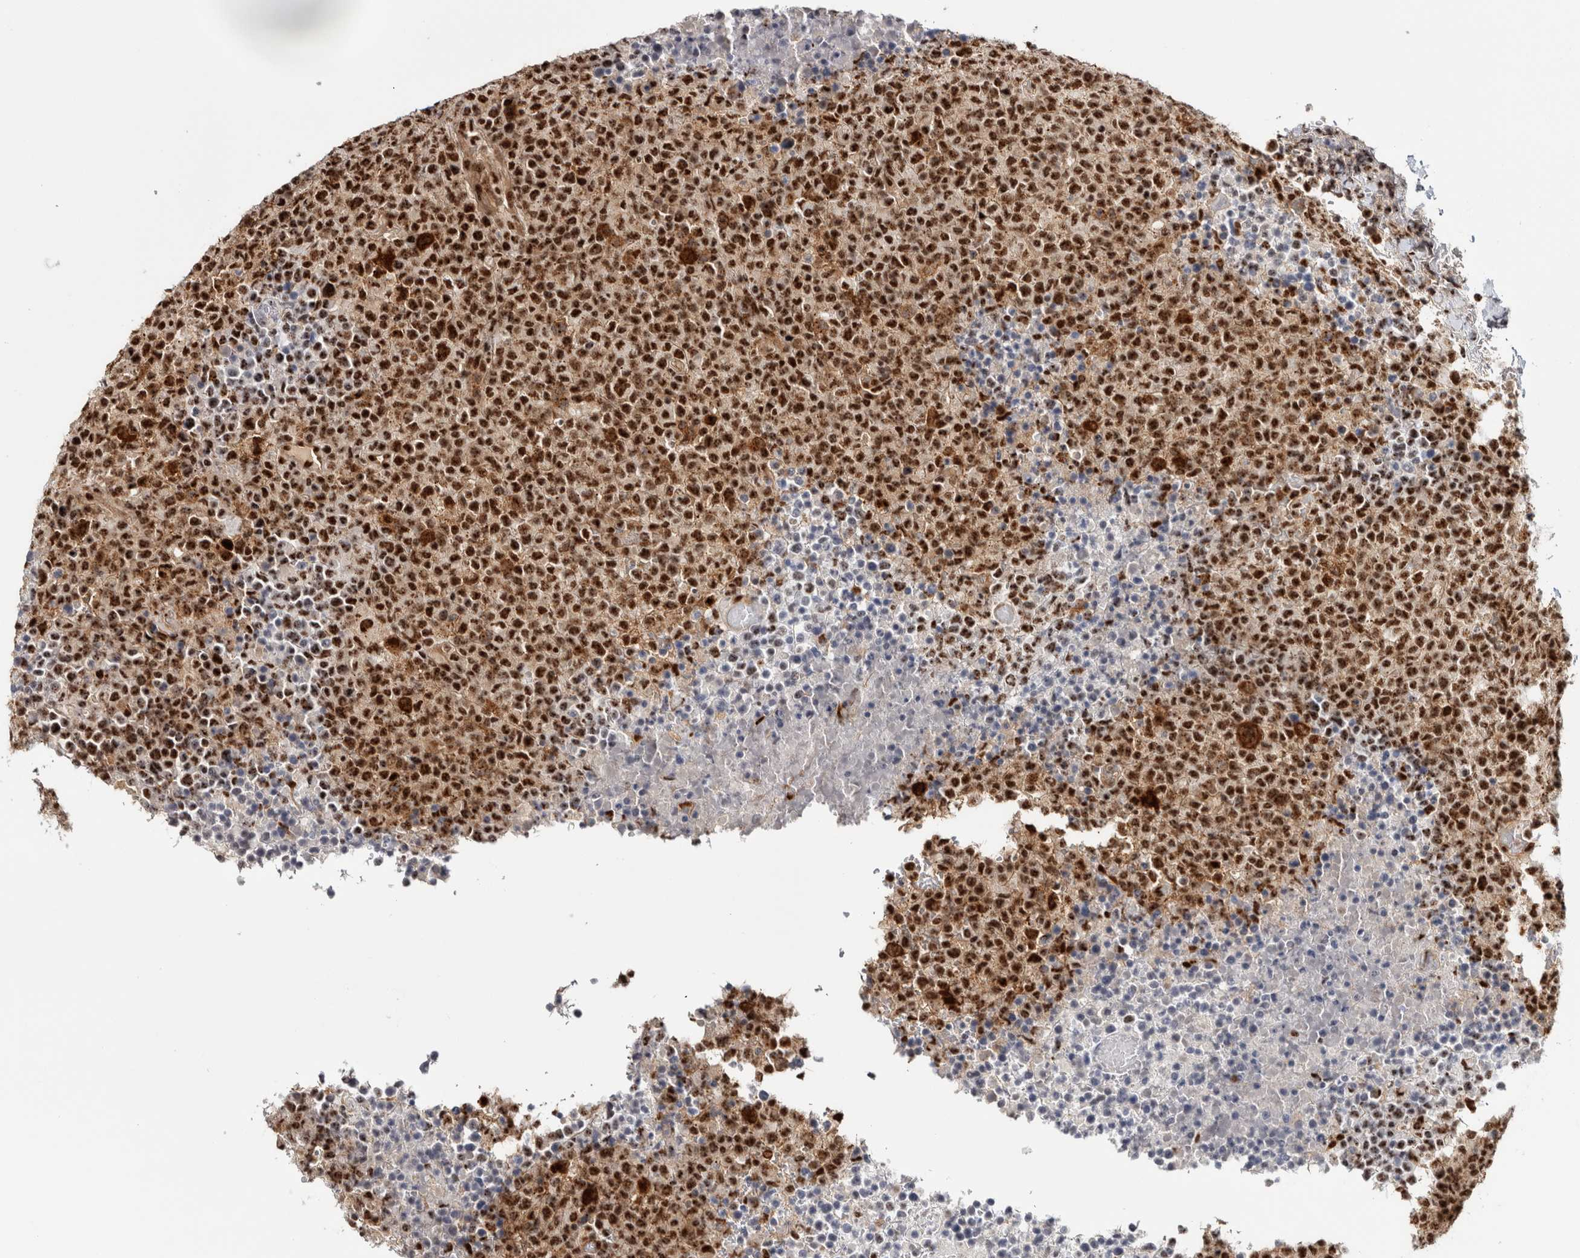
{"staining": {"intensity": "strong", "quantity": ">75%", "location": "nuclear"}, "tissue": "lymphoma", "cell_type": "Tumor cells", "image_type": "cancer", "snomed": [{"axis": "morphology", "description": "Malignant lymphoma, non-Hodgkin's type, High grade"}, {"axis": "topography", "description": "Lymph node"}], "caption": "Immunohistochemical staining of human lymphoma displays high levels of strong nuclear protein expression in approximately >75% of tumor cells.", "gene": "MKNK1", "patient": {"sex": "male", "age": 13}}